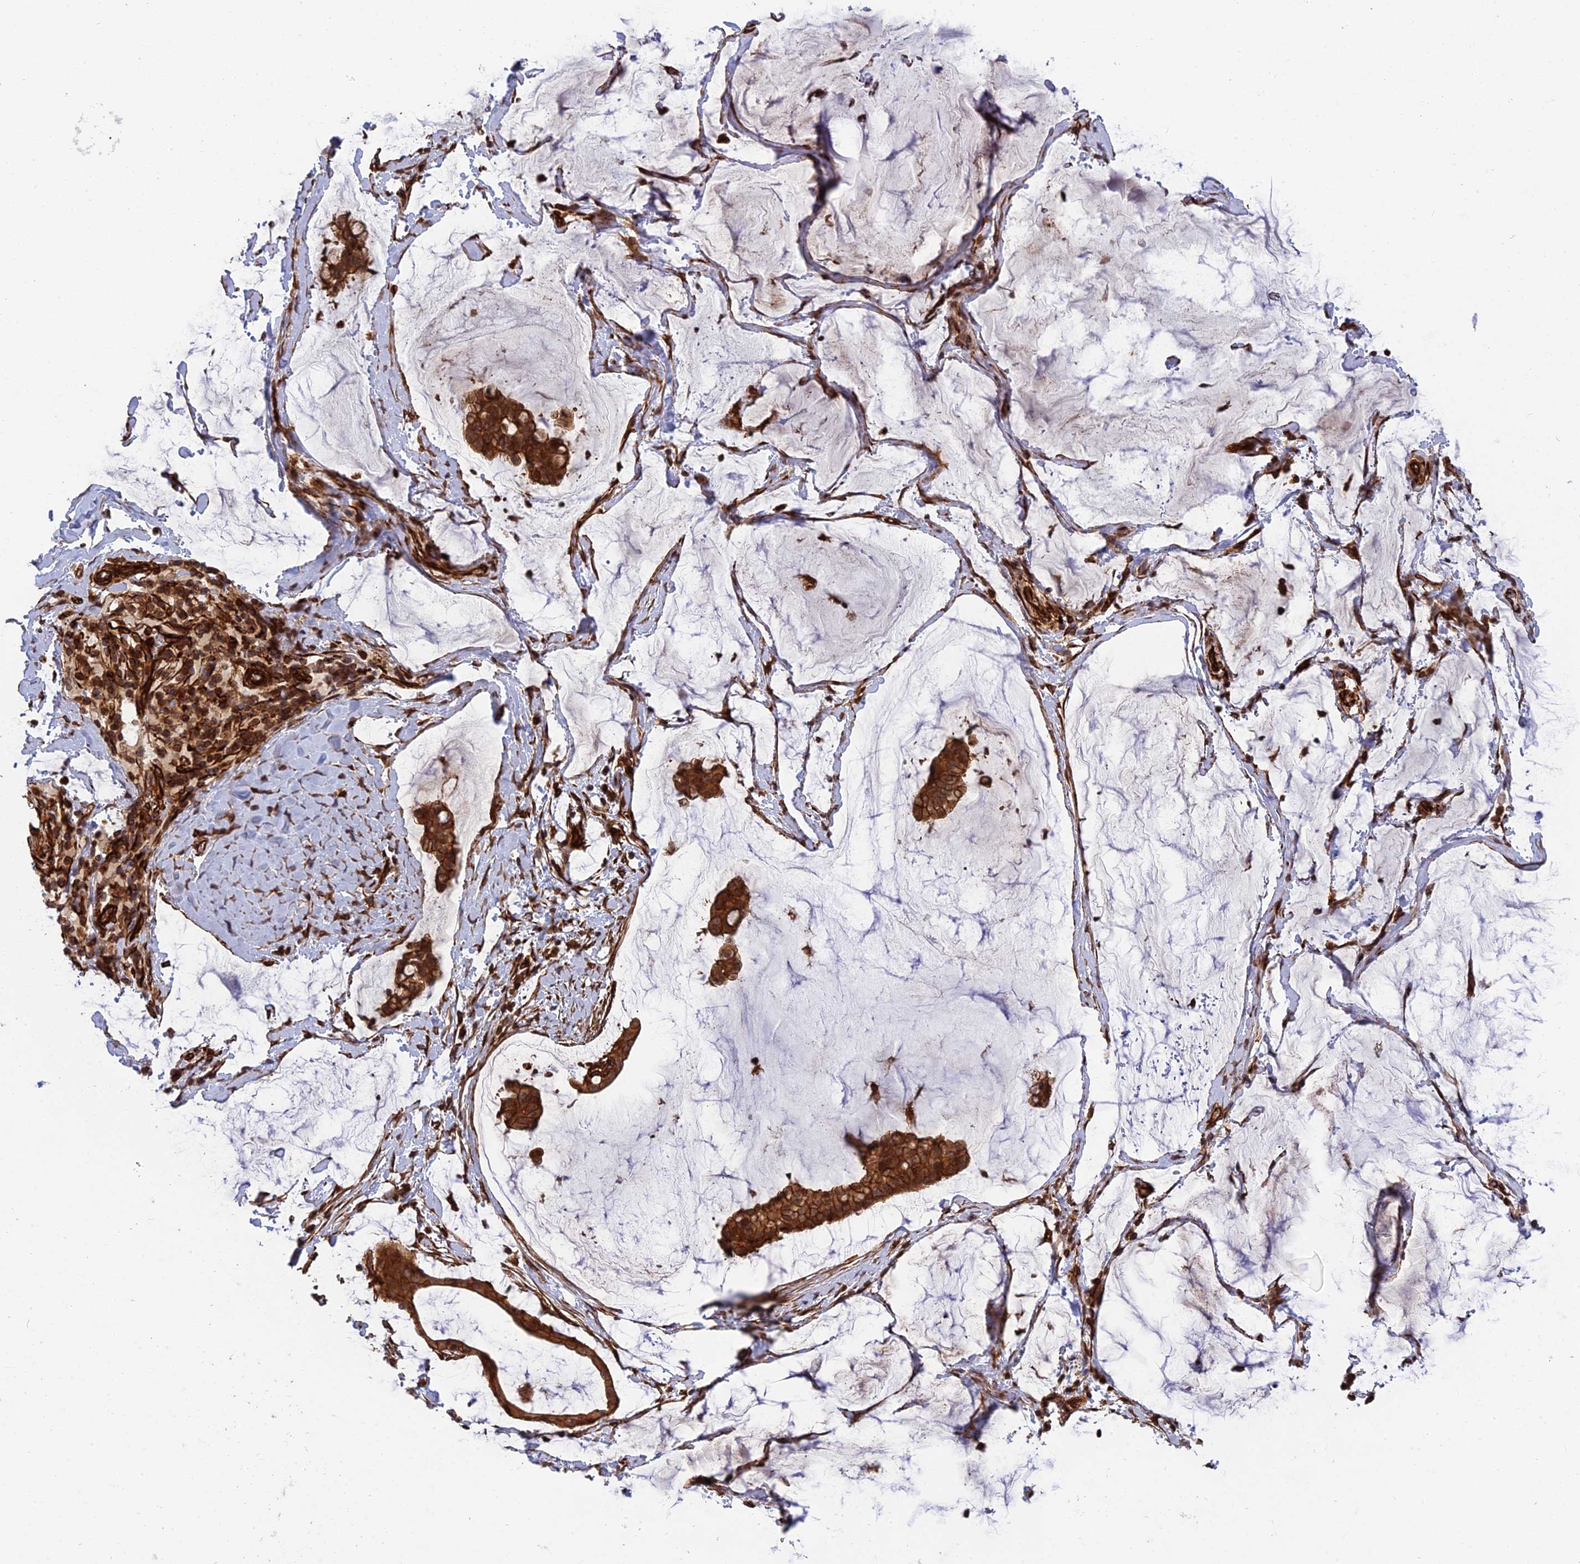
{"staining": {"intensity": "strong", "quantity": ">75%", "location": "cytoplasmic/membranous"}, "tissue": "ovarian cancer", "cell_type": "Tumor cells", "image_type": "cancer", "snomed": [{"axis": "morphology", "description": "Cystadenocarcinoma, mucinous, NOS"}, {"axis": "topography", "description": "Ovary"}], "caption": "The image reveals a brown stain indicating the presence of a protein in the cytoplasmic/membranous of tumor cells in ovarian cancer.", "gene": "PHLDB3", "patient": {"sex": "female", "age": 73}}